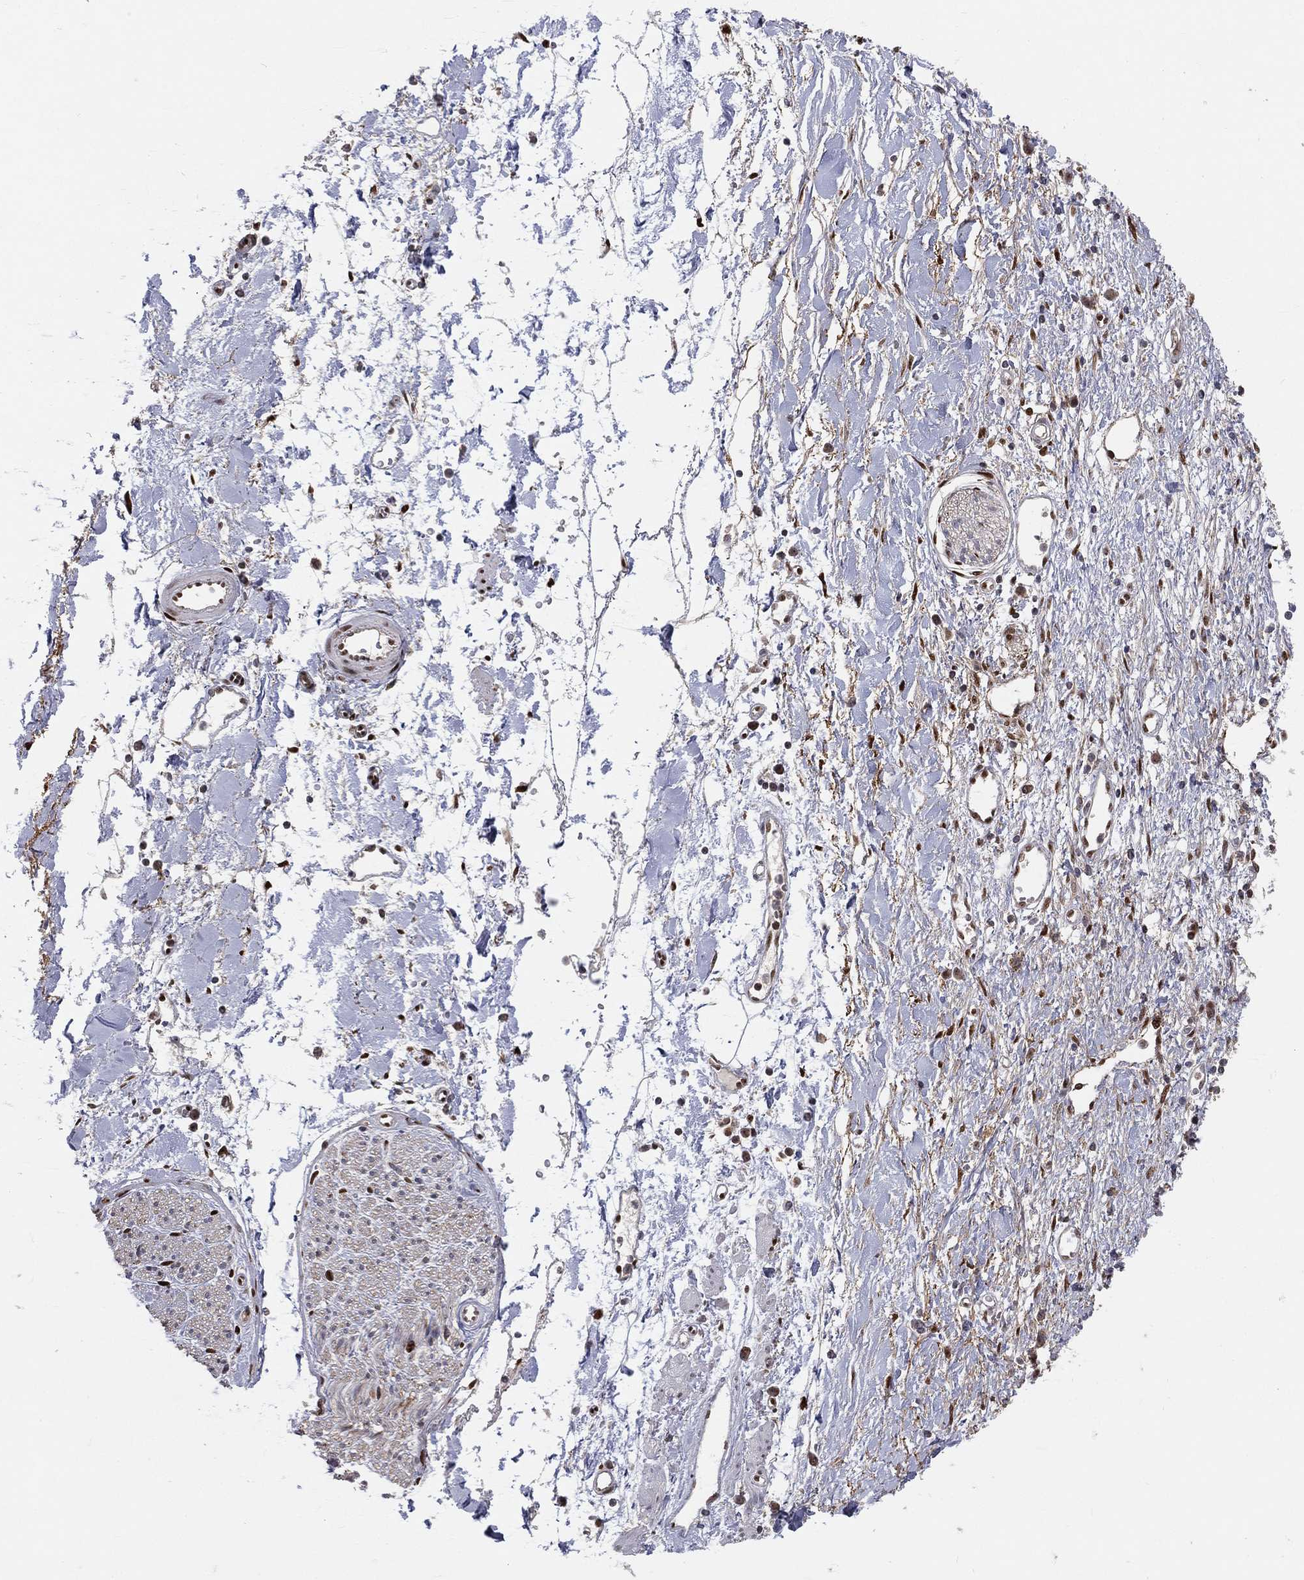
{"staining": {"intensity": "negative", "quantity": "none", "location": "none"}, "tissue": "soft tissue", "cell_type": "Fibroblasts", "image_type": "normal", "snomed": [{"axis": "morphology", "description": "Normal tissue, NOS"}, {"axis": "morphology", "description": "Adenocarcinoma, NOS"}, {"axis": "topography", "description": "Pancreas"}, {"axis": "topography", "description": "Peripheral nerve tissue"}], "caption": "Immunohistochemistry image of normal soft tissue: soft tissue stained with DAB (3,3'-diaminobenzidine) reveals no significant protein expression in fibroblasts.", "gene": "ZEB1", "patient": {"sex": "male", "age": 61}}